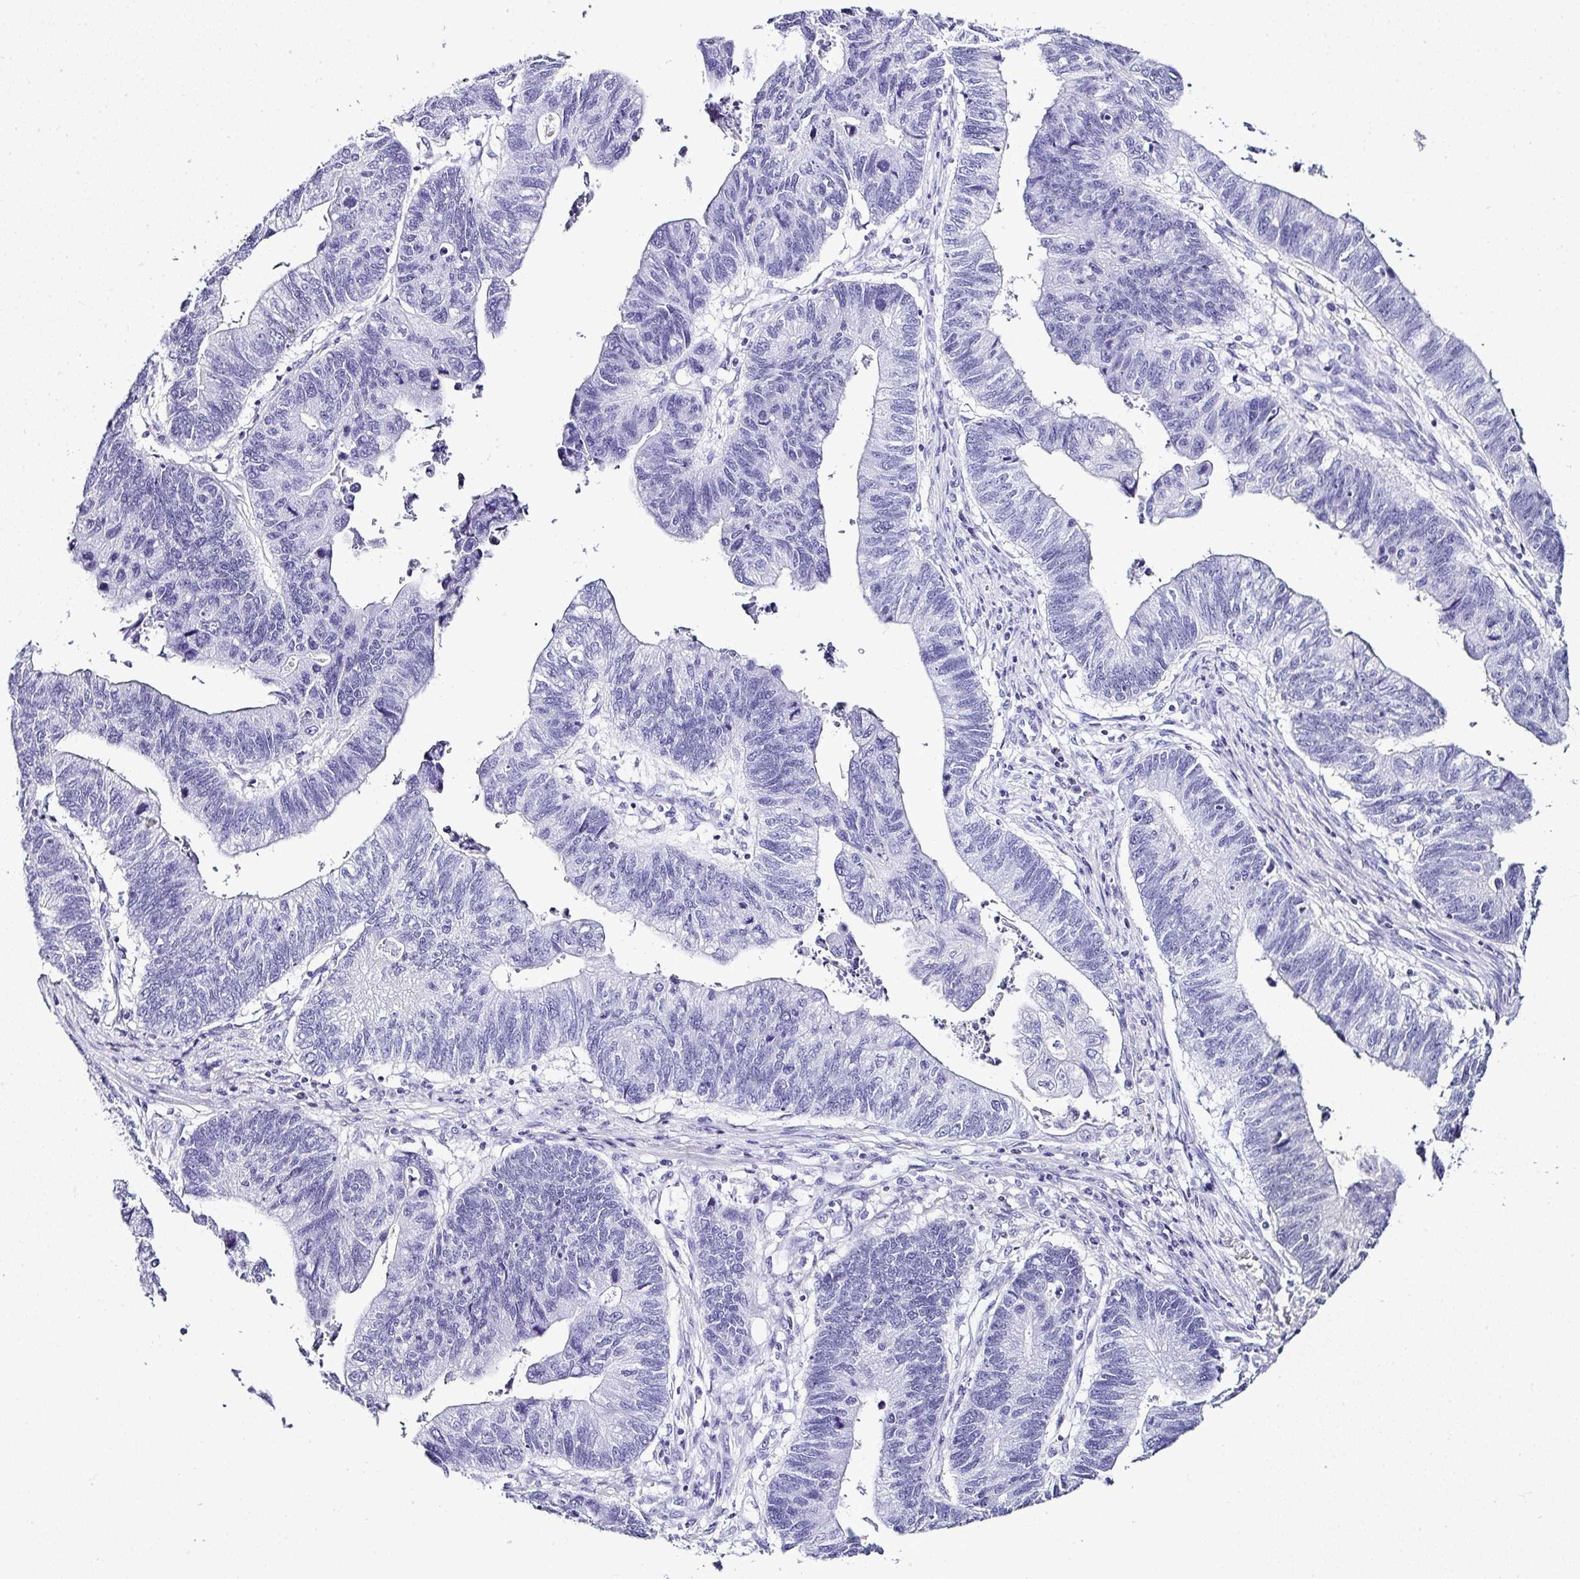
{"staining": {"intensity": "negative", "quantity": "none", "location": "none"}, "tissue": "stomach cancer", "cell_type": "Tumor cells", "image_type": "cancer", "snomed": [{"axis": "morphology", "description": "Adenocarcinoma, NOS"}, {"axis": "topography", "description": "Stomach"}], "caption": "Stomach cancer (adenocarcinoma) was stained to show a protein in brown. There is no significant staining in tumor cells.", "gene": "SERPINB3", "patient": {"sex": "male", "age": 59}}